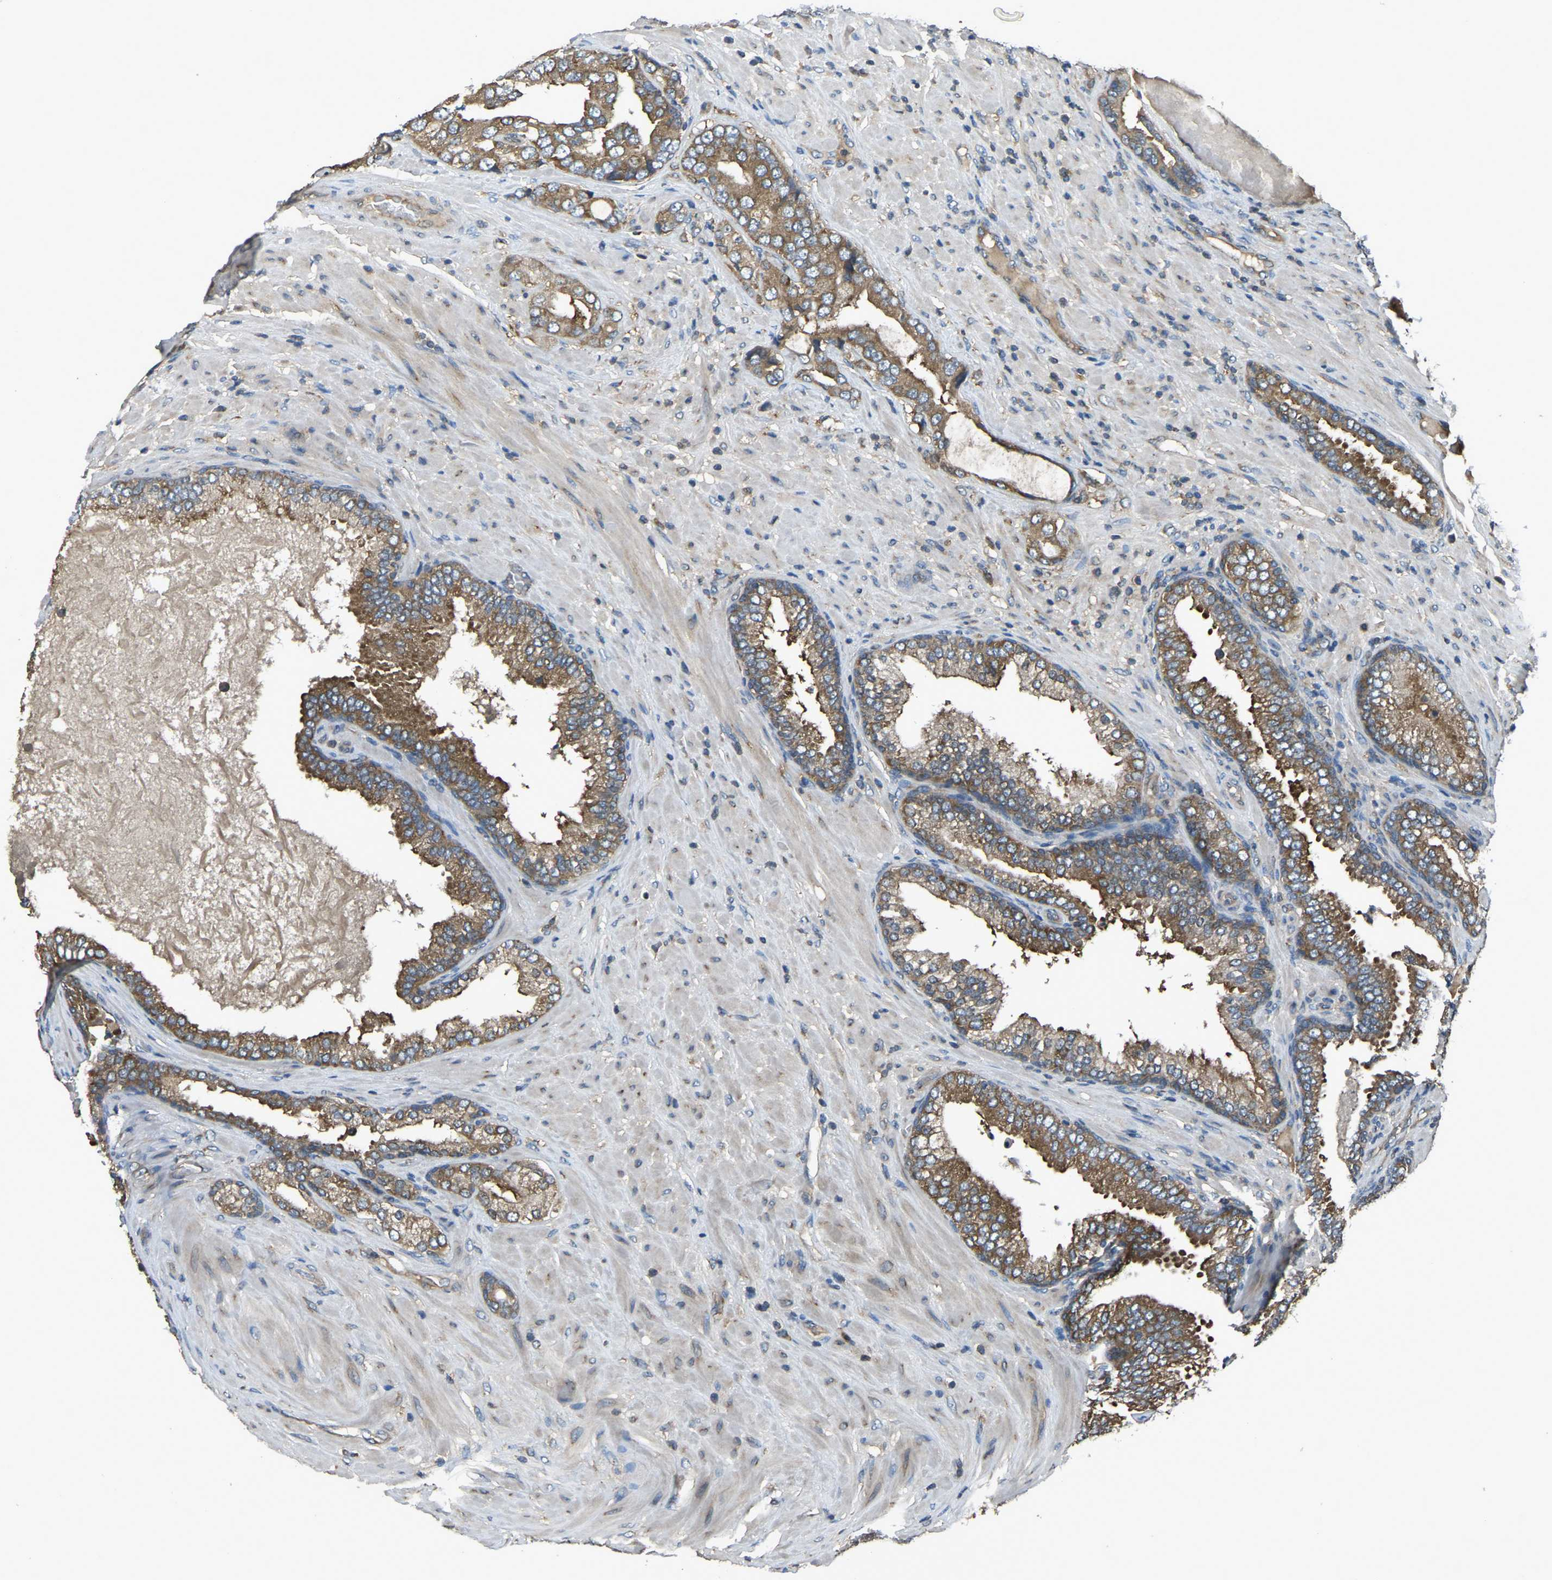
{"staining": {"intensity": "moderate", "quantity": ">75%", "location": "cytoplasmic/membranous"}, "tissue": "prostate cancer", "cell_type": "Tumor cells", "image_type": "cancer", "snomed": [{"axis": "morphology", "description": "Adenocarcinoma, High grade"}, {"axis": "topography", "description": "Prostate"}], "caption": "Immunohistochemical staining of prostate high-grade adenocarcinoma displays moderate cytoplasmic/membranous protein positivity in approximately >75% of tumor cells.", "gene": "AIMP1", "patient": {"sex": "male", "age": 50}}